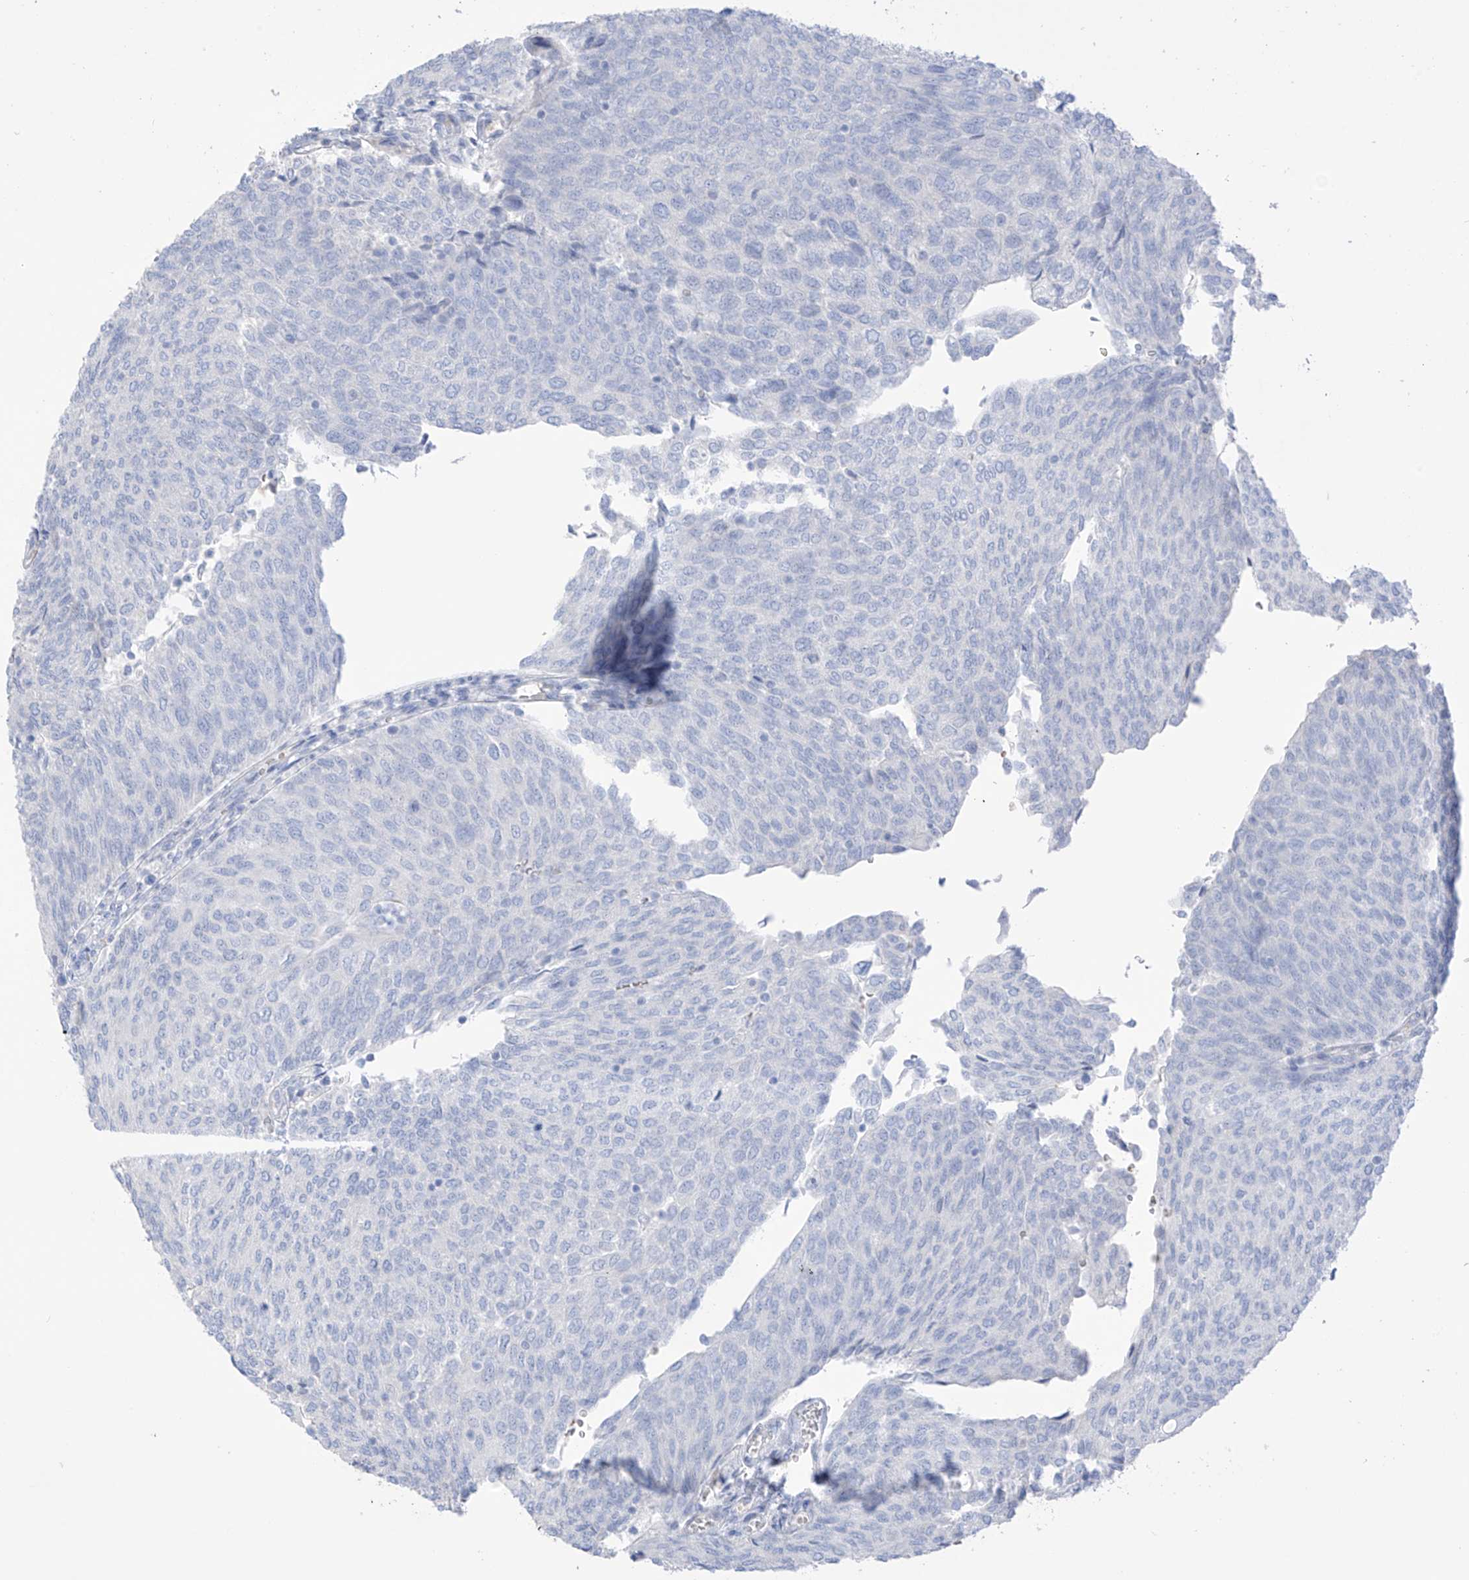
{"staining": {"intensity": "negative", "quantity": "none", "location": "none"}, "tissue": "urothelial cancer", "cell_type": "Tumor cells", "image_type": "cancer", "snomed": [{"axis": "morphology", "description": "Urothelial carcinoma, Low grade"}, {"axis": "topography", "description": "Urinary bladder"}], "caption": "The IHC micrograph has no significant expression in tumor cells of low-grade urothelial carcinoma tissue. (Brightfield microscopy of DAB immunohistochemistry at high magnification).", "gene": "ASPRV1", "patient": {"sex": "female", "age": 79}}